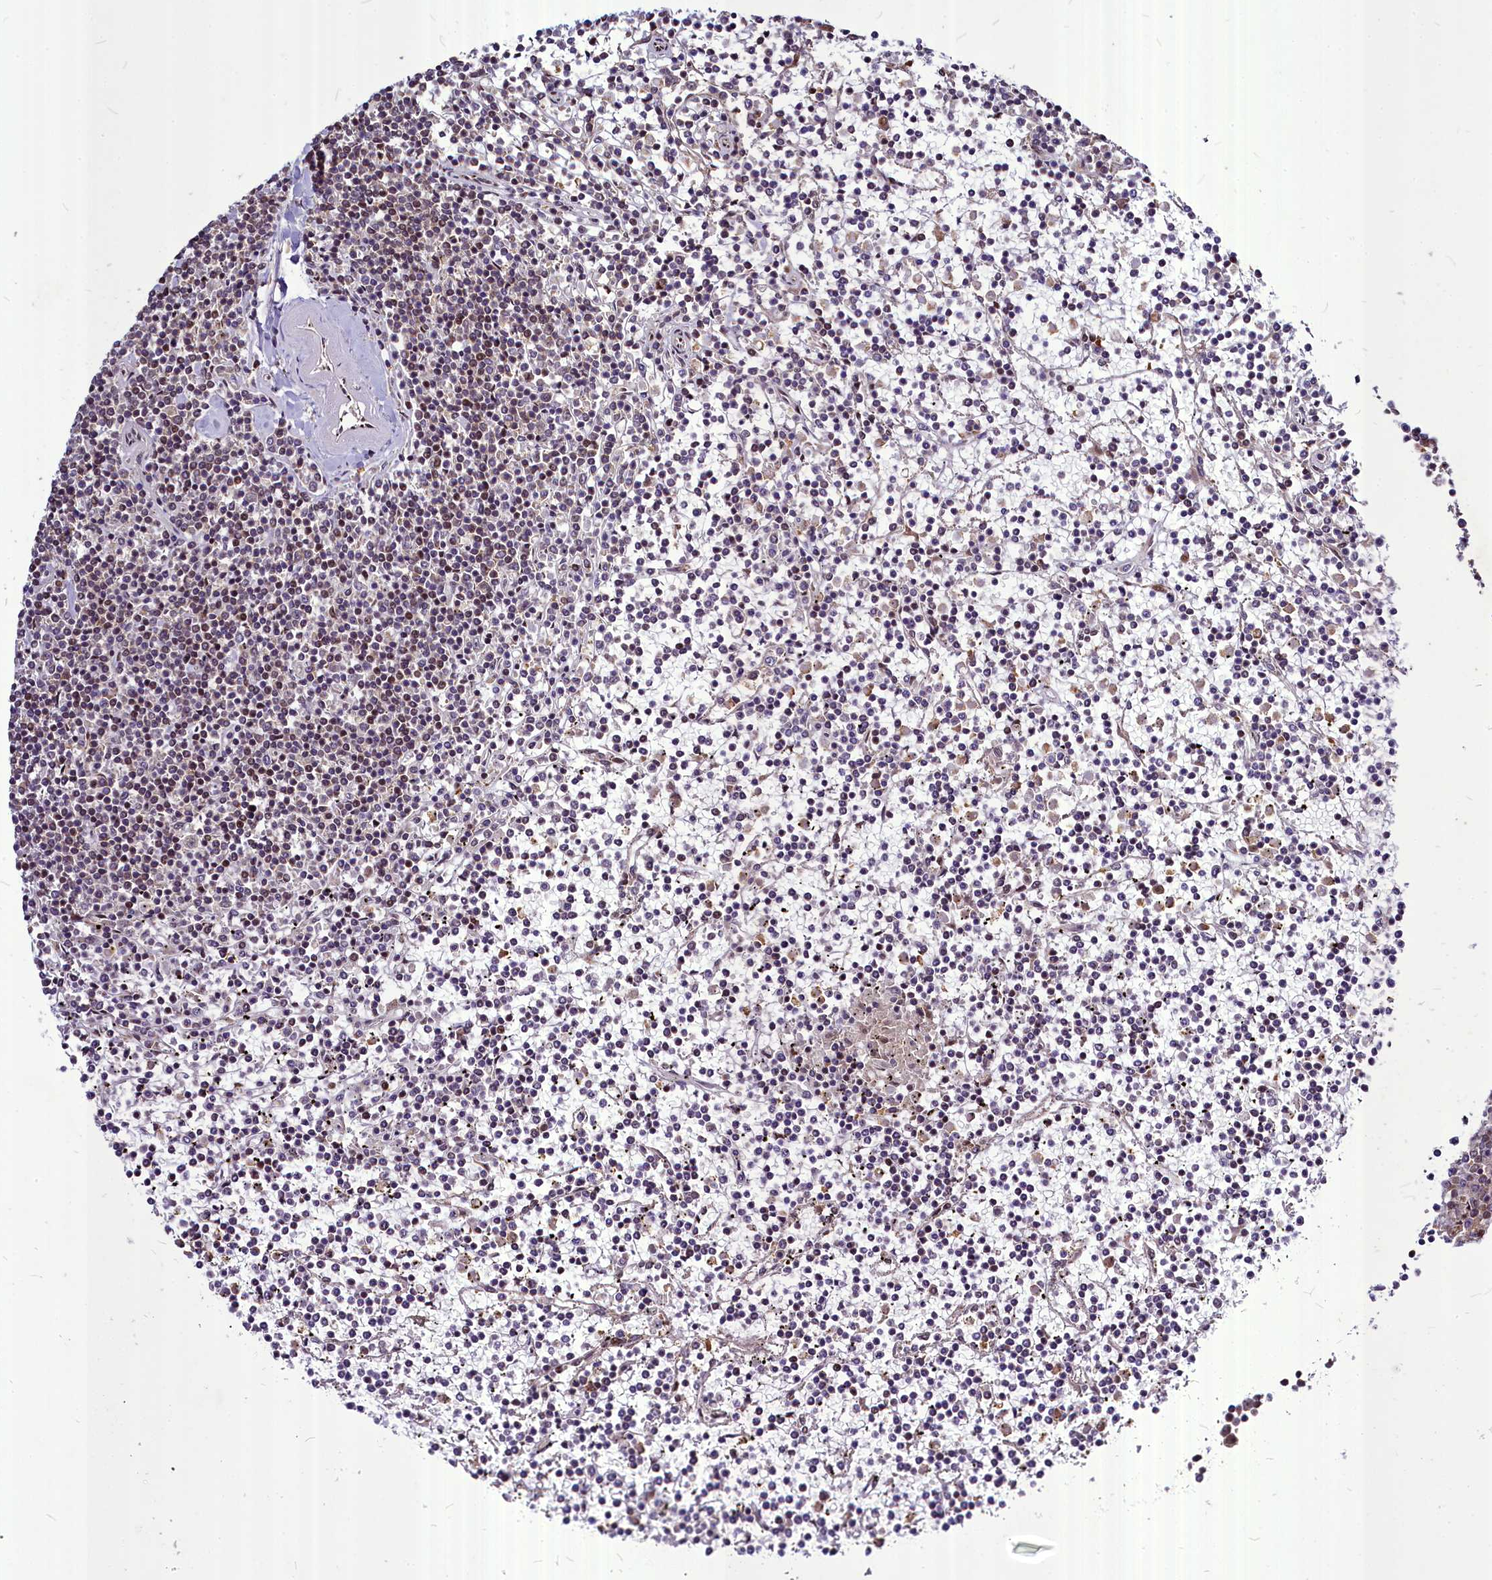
{"staining": {"intensity": "weak", "quantity": "<25%", "location": "nuclear"}, "tissue": "lymphoma", "cell_type": "Tumor cells", "image_type": "cancer", "snomed": [{"axis": "morphology", "description": "Malignant lymphoma, non-Hodgkin's type, Low grade"}, {"axis": "topography", "description": "Spleen"}], "caption": "An IHC image of lymphoma is shown. There is no staining in tumor cells of lymphoma.", "gene": "MAML2", "patient": {"sex": "female", "age": 19}}